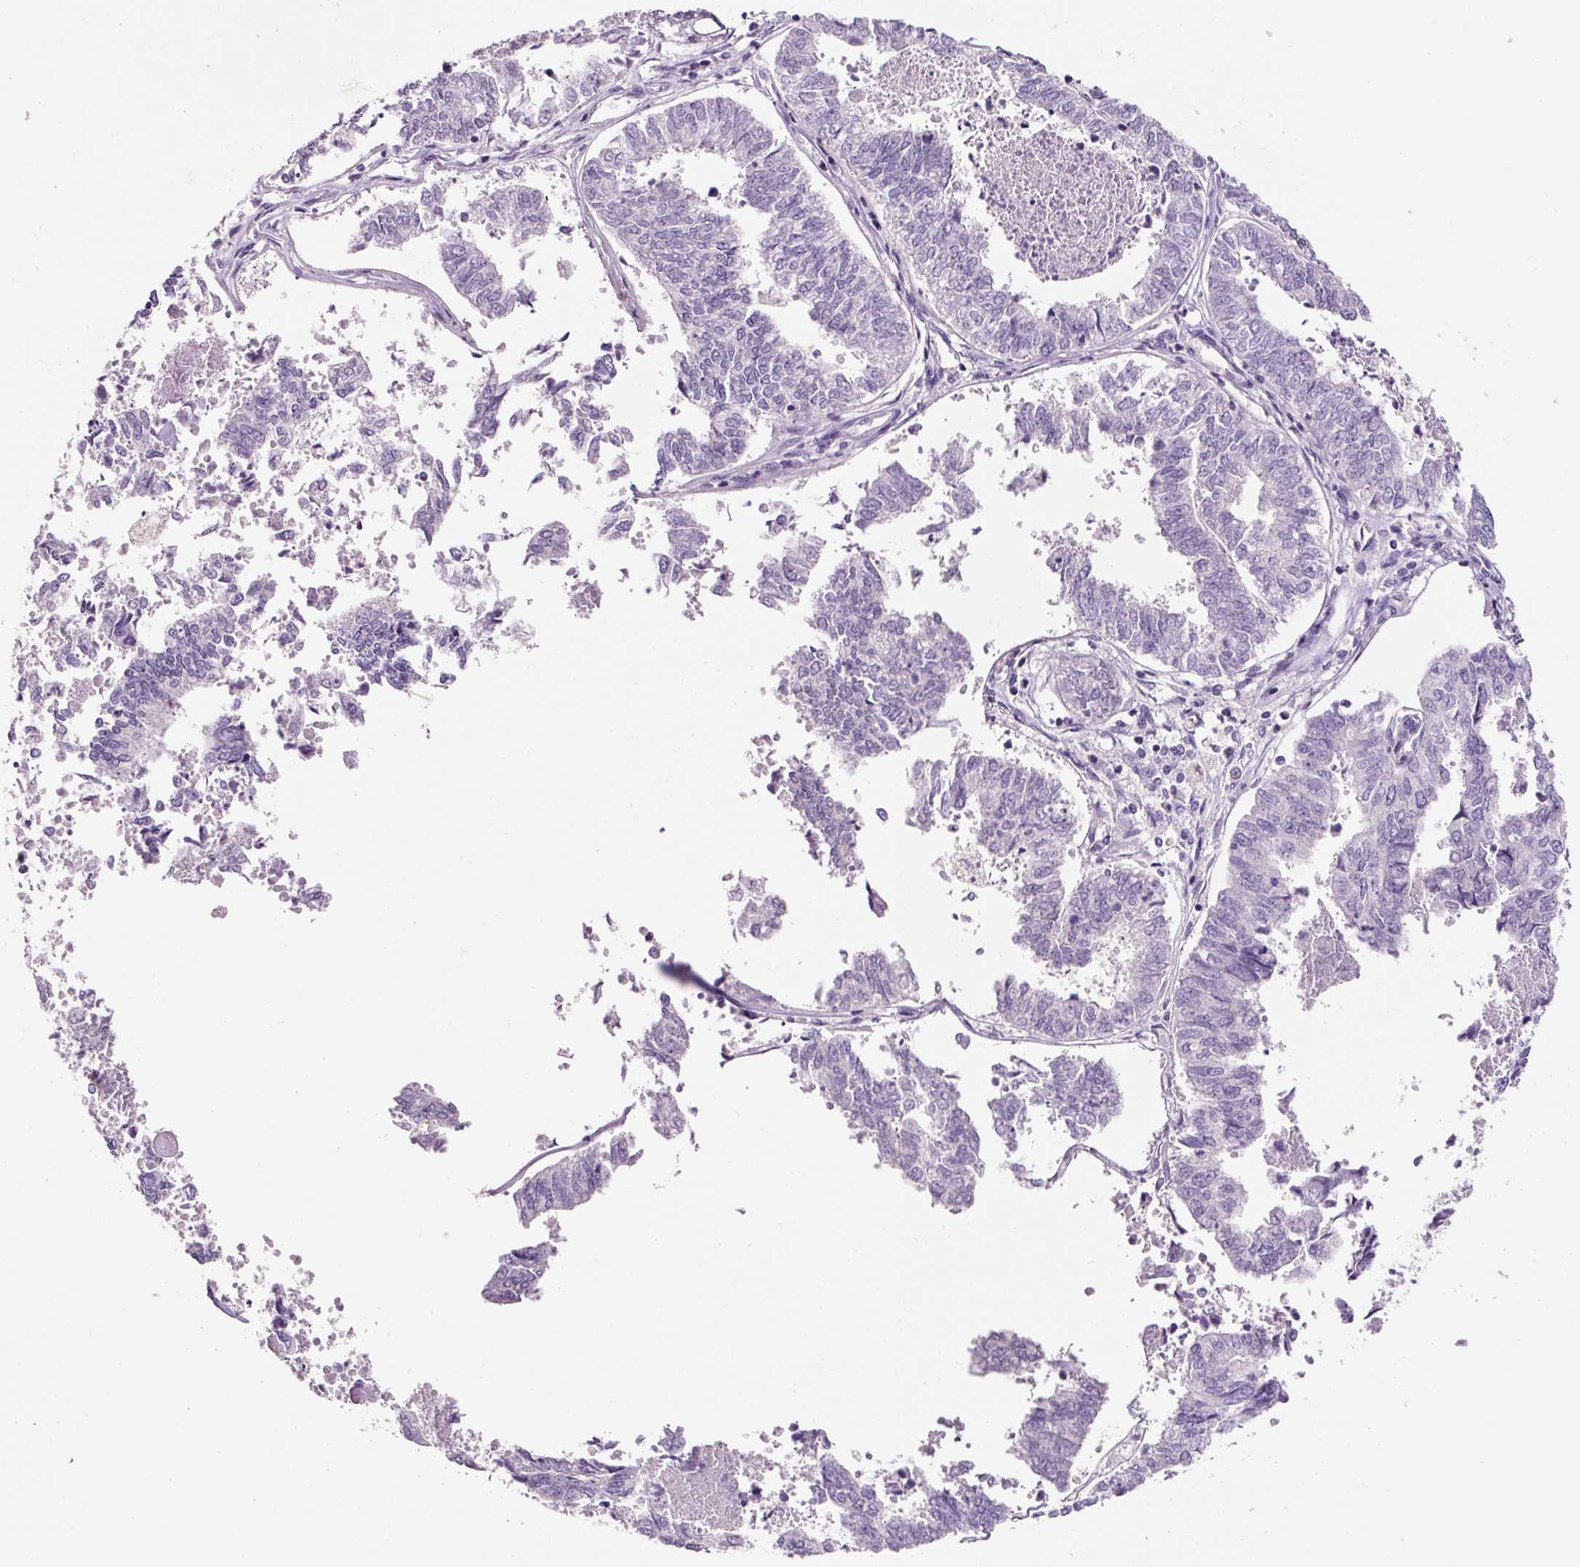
{"staining": {"intensity": "negative", "quantity": "none", "location": "none"}, "tissue": "endometrial cancer", "cell_type": "Tumor cells", "image_type": "cancer", "snomed": [{"axis": "morphology", "description": "Adenocarcinoma, NOS"}, {"axis": "topography", "description": "Endometrium"}], "caption": "This histopathology image is of endometrial adenocarcinoma stained with IHC to label a protein in brown with the nuclei are counter-stained blue. There is no positivity in tumor cells.", "gene": "SYP", "patient": {"sex": "female", "age": 73}}